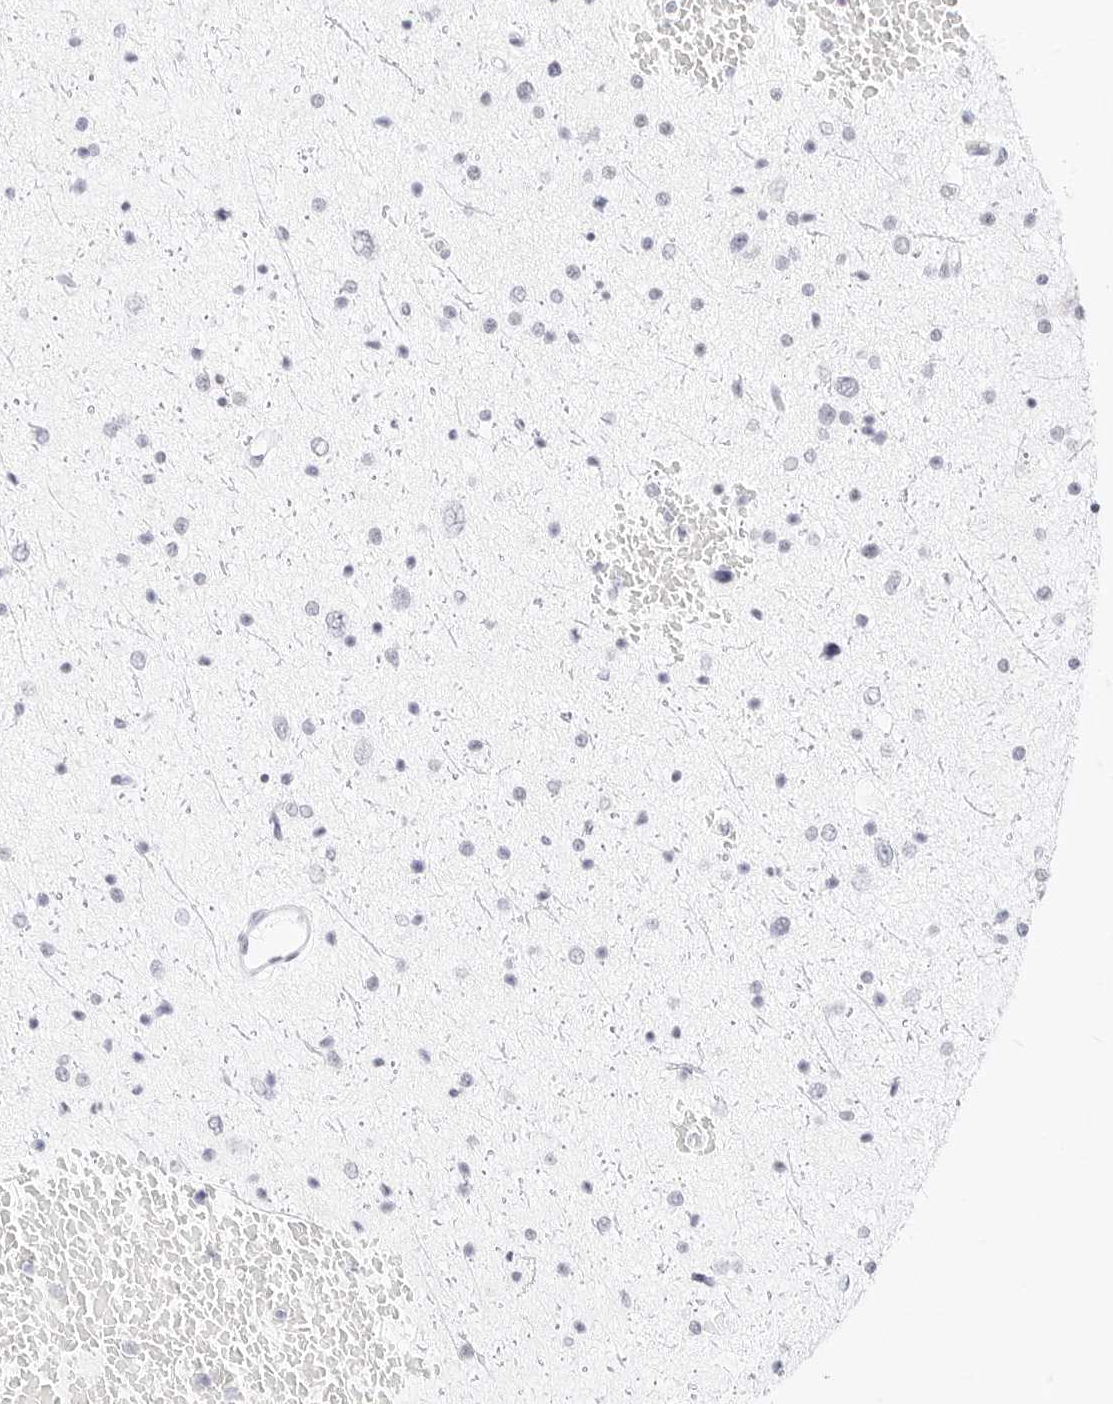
{"staining": {"intensity": "negative", "quantity": "none", "location": "none"}, "tissue": "glioma", "cell_type": "Tumor cells", "image_type": "cancer", "snomed": [{"axis": "morphology", "description": "Glioma, malignant, Low grade"}, {"axis": "topography", "description": "Brain"}], "caption": "This histopathology image is of low-grade glioma (malignant) stained with IHC to label a protein in brown with the nuclei are counter-stained blue. There is no staining in tumor cells.", "gene": "CDH1", "patient": {"sex": "female", "age": 37}}